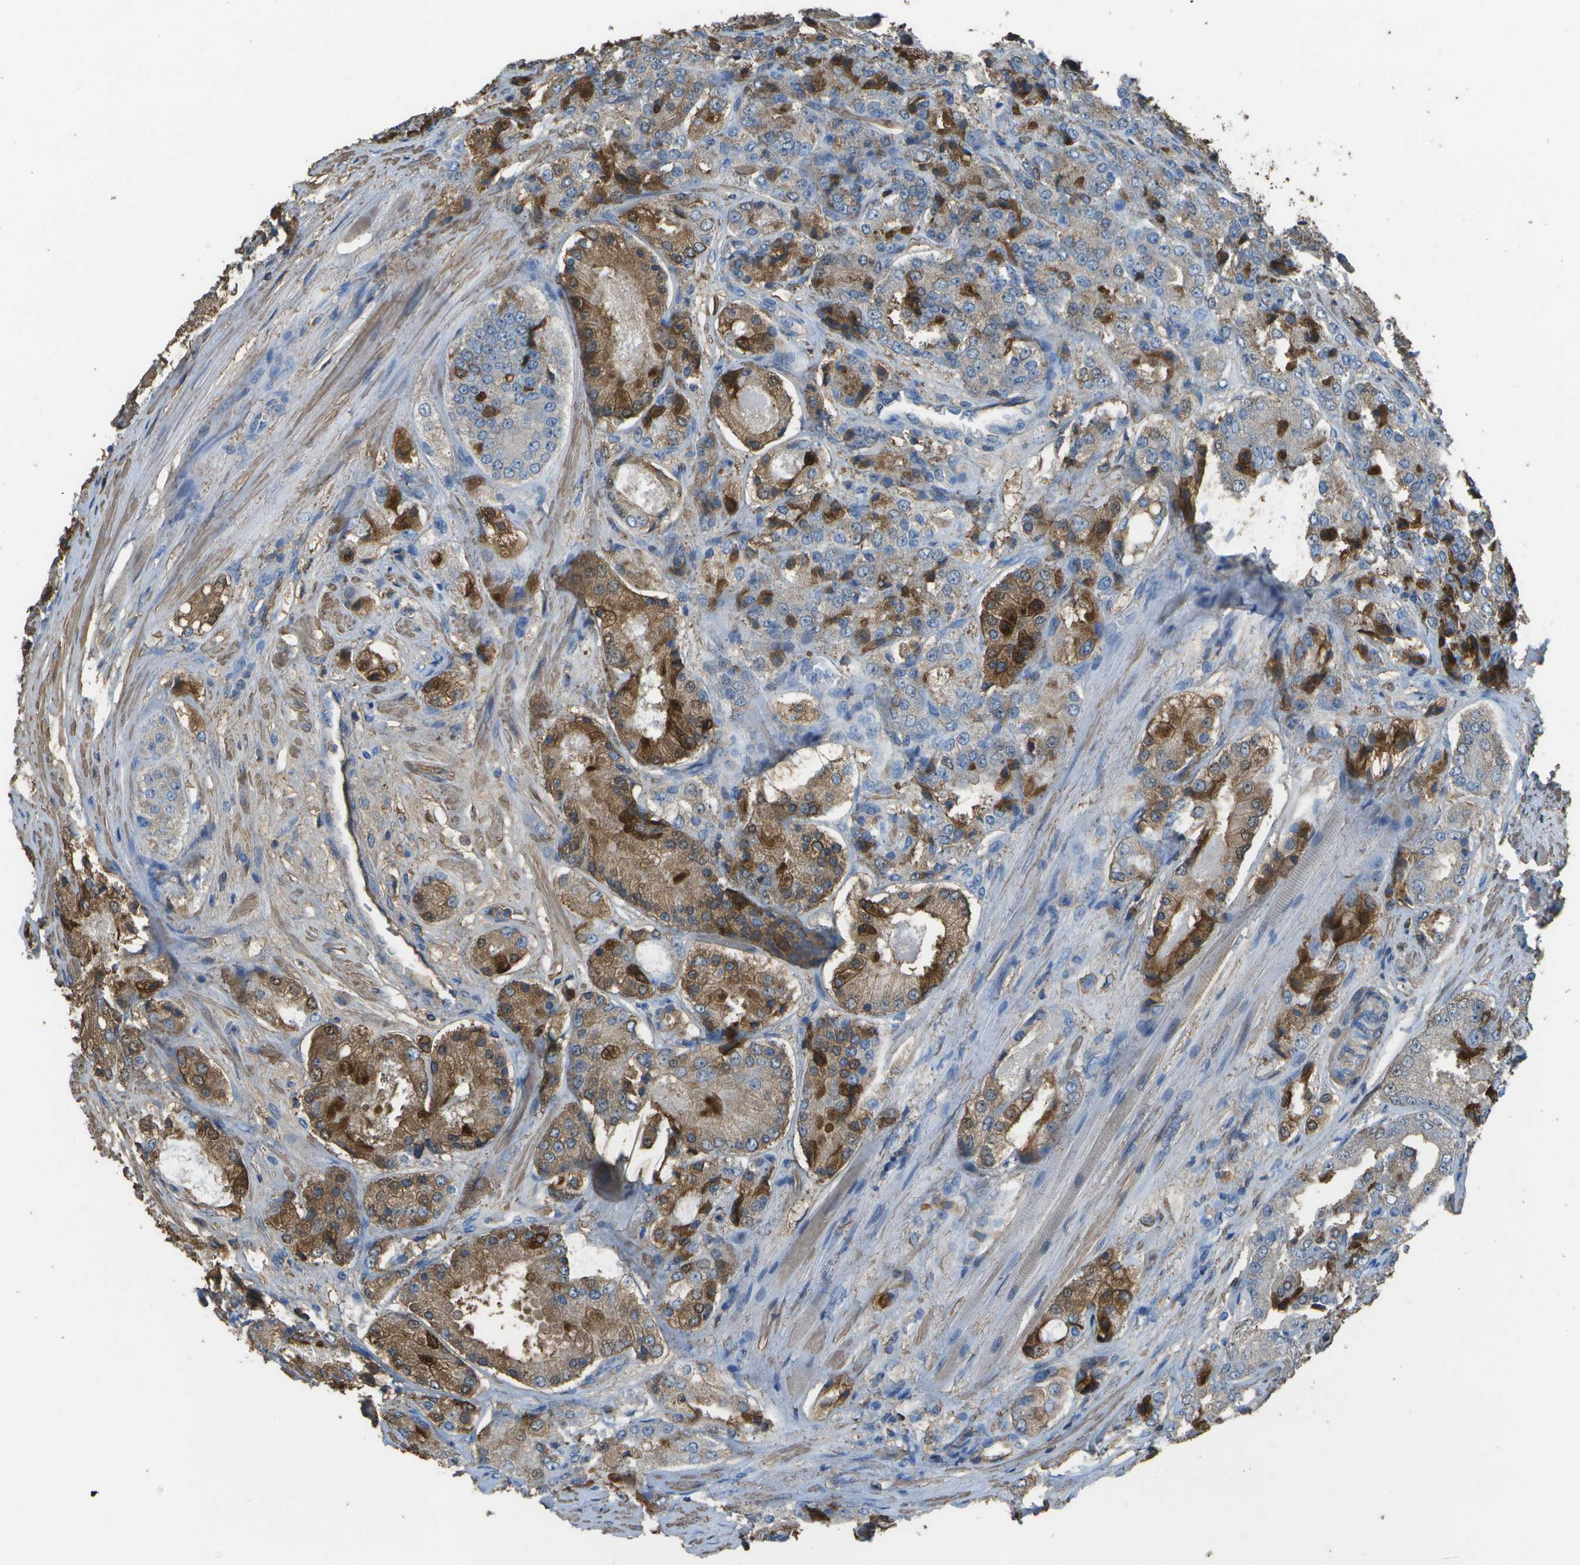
{"staining": {"intensity": "moderate", "quantity": "25%-75%", "location": "cytoplasmic/membranous,nuclear"}, "tissue": "prostate cancer", "cell_type": "Tumor cells", "image_type": "cancer", "snomed": [{"axis": "morphology", "description": "Adenocarcinoma, High grade"}, {"axis": "topography", "description": "Prostate"}], "caption": "Immunohistochemical staining of human adenocarcinoma (high-grade) (prostate) shows medium levels of moderate cytoplasmic/membranous and nuclear protein positivity in about 25%-75% of tumor cells. Immunohistochemistry stains the protein in brown and the nuclei are stained blue.", "gene": "CYP4F11", "patient": {"sex": "male", "age": 65}}